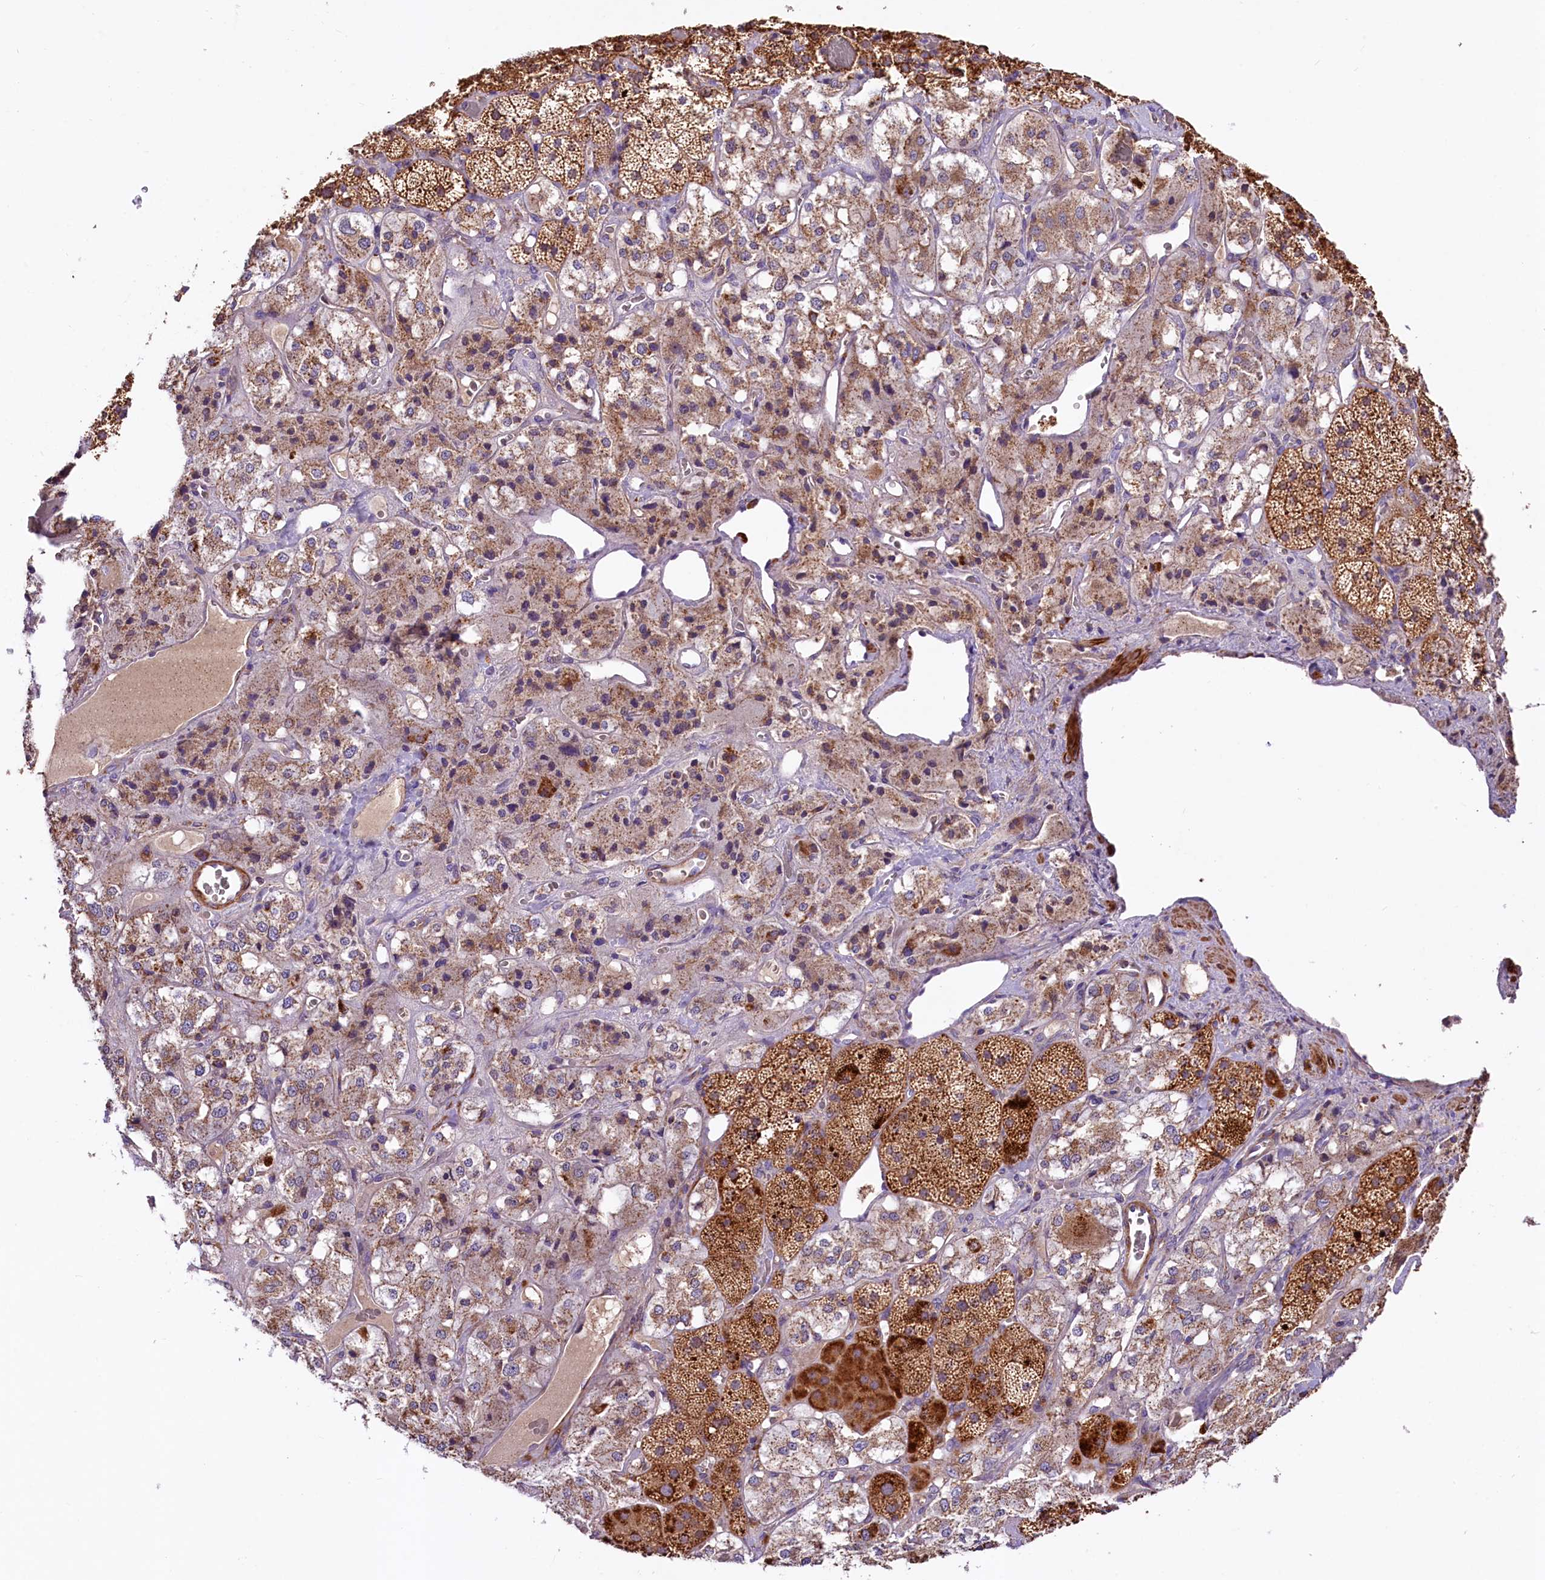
{"staining": {"intensity": "strong", "quantity": ">75%", "location": "cytoplasmic/membranous"}, "tissue": "adrenal gland", "cell_type": "Glandular cells", "image_type": "normal", "snomed": [{"axis": "morphology", "description": "Normal tissue, NOS"}, {"axis": "topography", "description": "Adrenal gland"}], "caption": "Adrenal gland stained with DAB IHC reveals high levels of strong cytoplasmic/membranous expression in approximately >75% of glandular cells.", "gene": "CIAO3", "patient": {"sex": "male", "age": 57}}